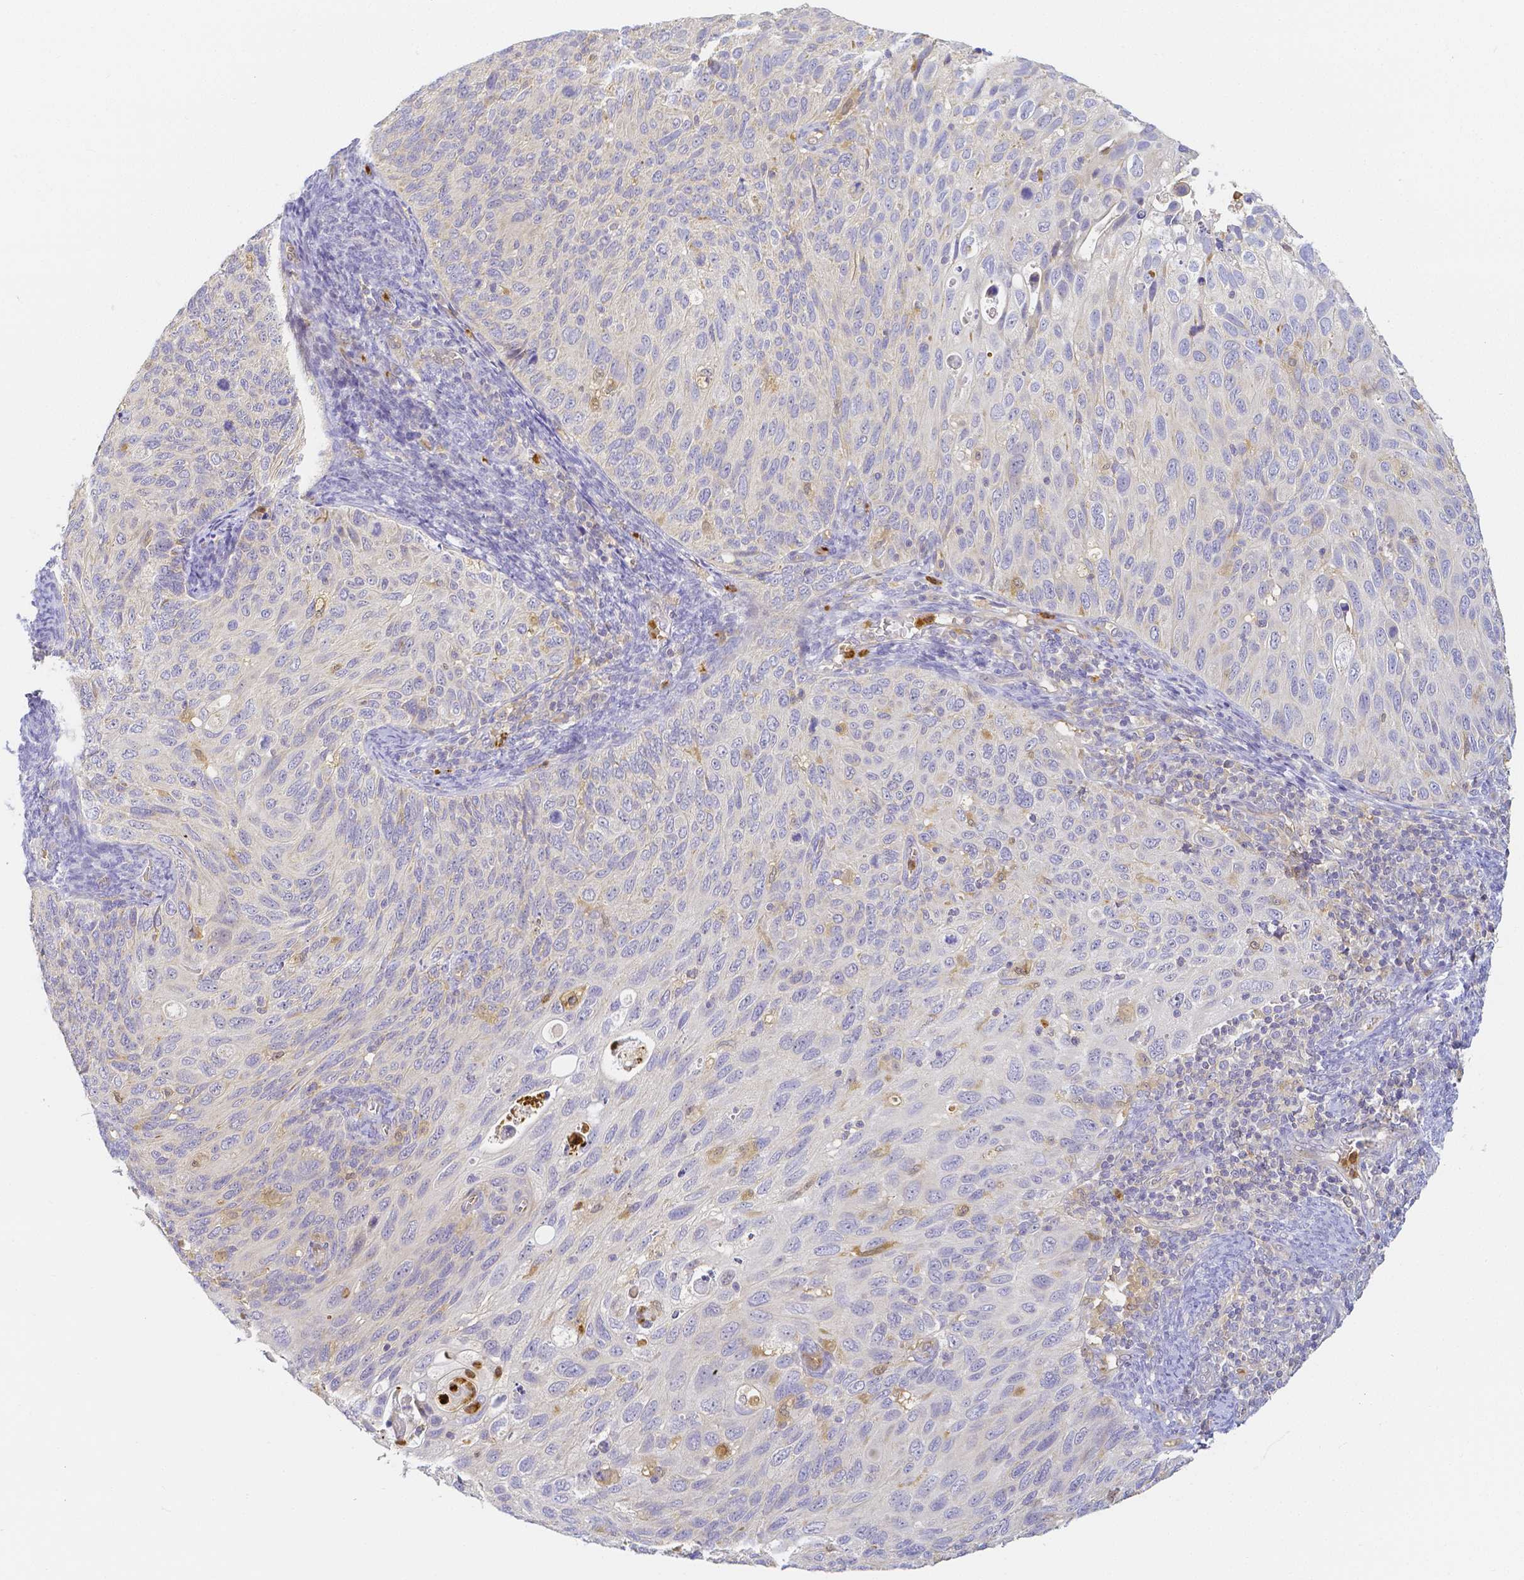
{"staining": {"intensity": "negative", "quantity": "none", "location": "none"}, "tissue": "cervical cancer", "cell_type": "Tumor cells", "image_type": "cancer", "snomed": [{"axis": "morphology", "description": "Squamous cell carcinoma, NOS"}, {"axis": "topography", "description": "Cervix"}], "caption": "IHC image of squamous cell carcinoma (cervical) stained for a protein (brown), which exhibits no expression in tumor cells.", "gene": "KCNH1", "patient": {"sex": "female", "age": 70}}